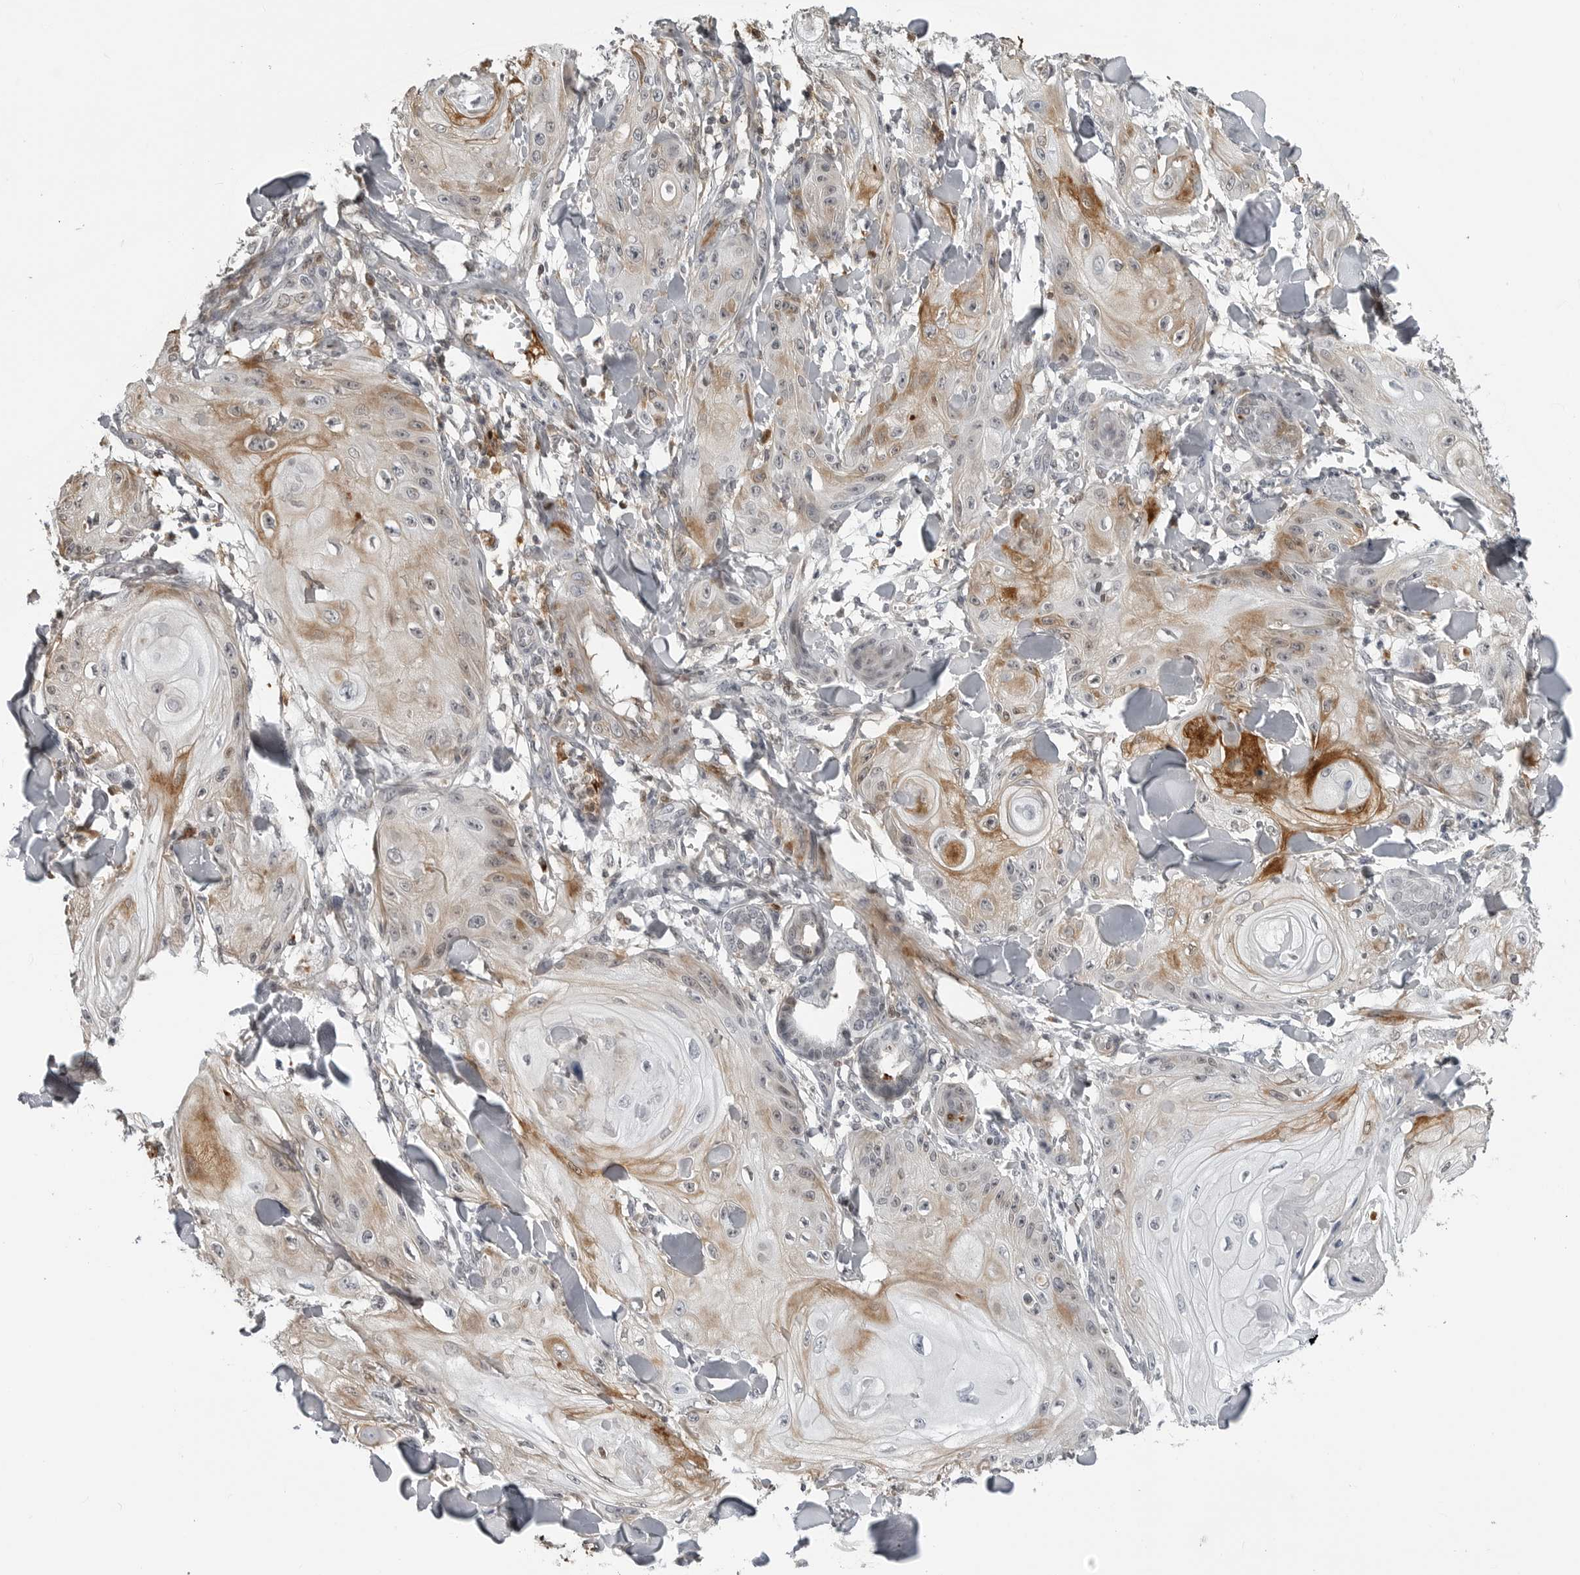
{"staining": {"intensity": "moderate", "quantity": "<25%", "location": "cytoplasmic/membranous"}, "tissue": "skin cancer", "cell_type": "Tumor cells", "image_type": "cancer", "snomed": [{"axis": "morphology", "description": "Squamous cell carcinoma, NOS"}, {"axis": "topography", "description": "Skin"}], "caption": "Moderate cytoplasmic/membranous positivity is seen in approximately <25% of tumor cells in skin cancer (squamous cell carcinoma).", "gene": "CXCR5", "patient": {"sex": "male", "age": 74}}